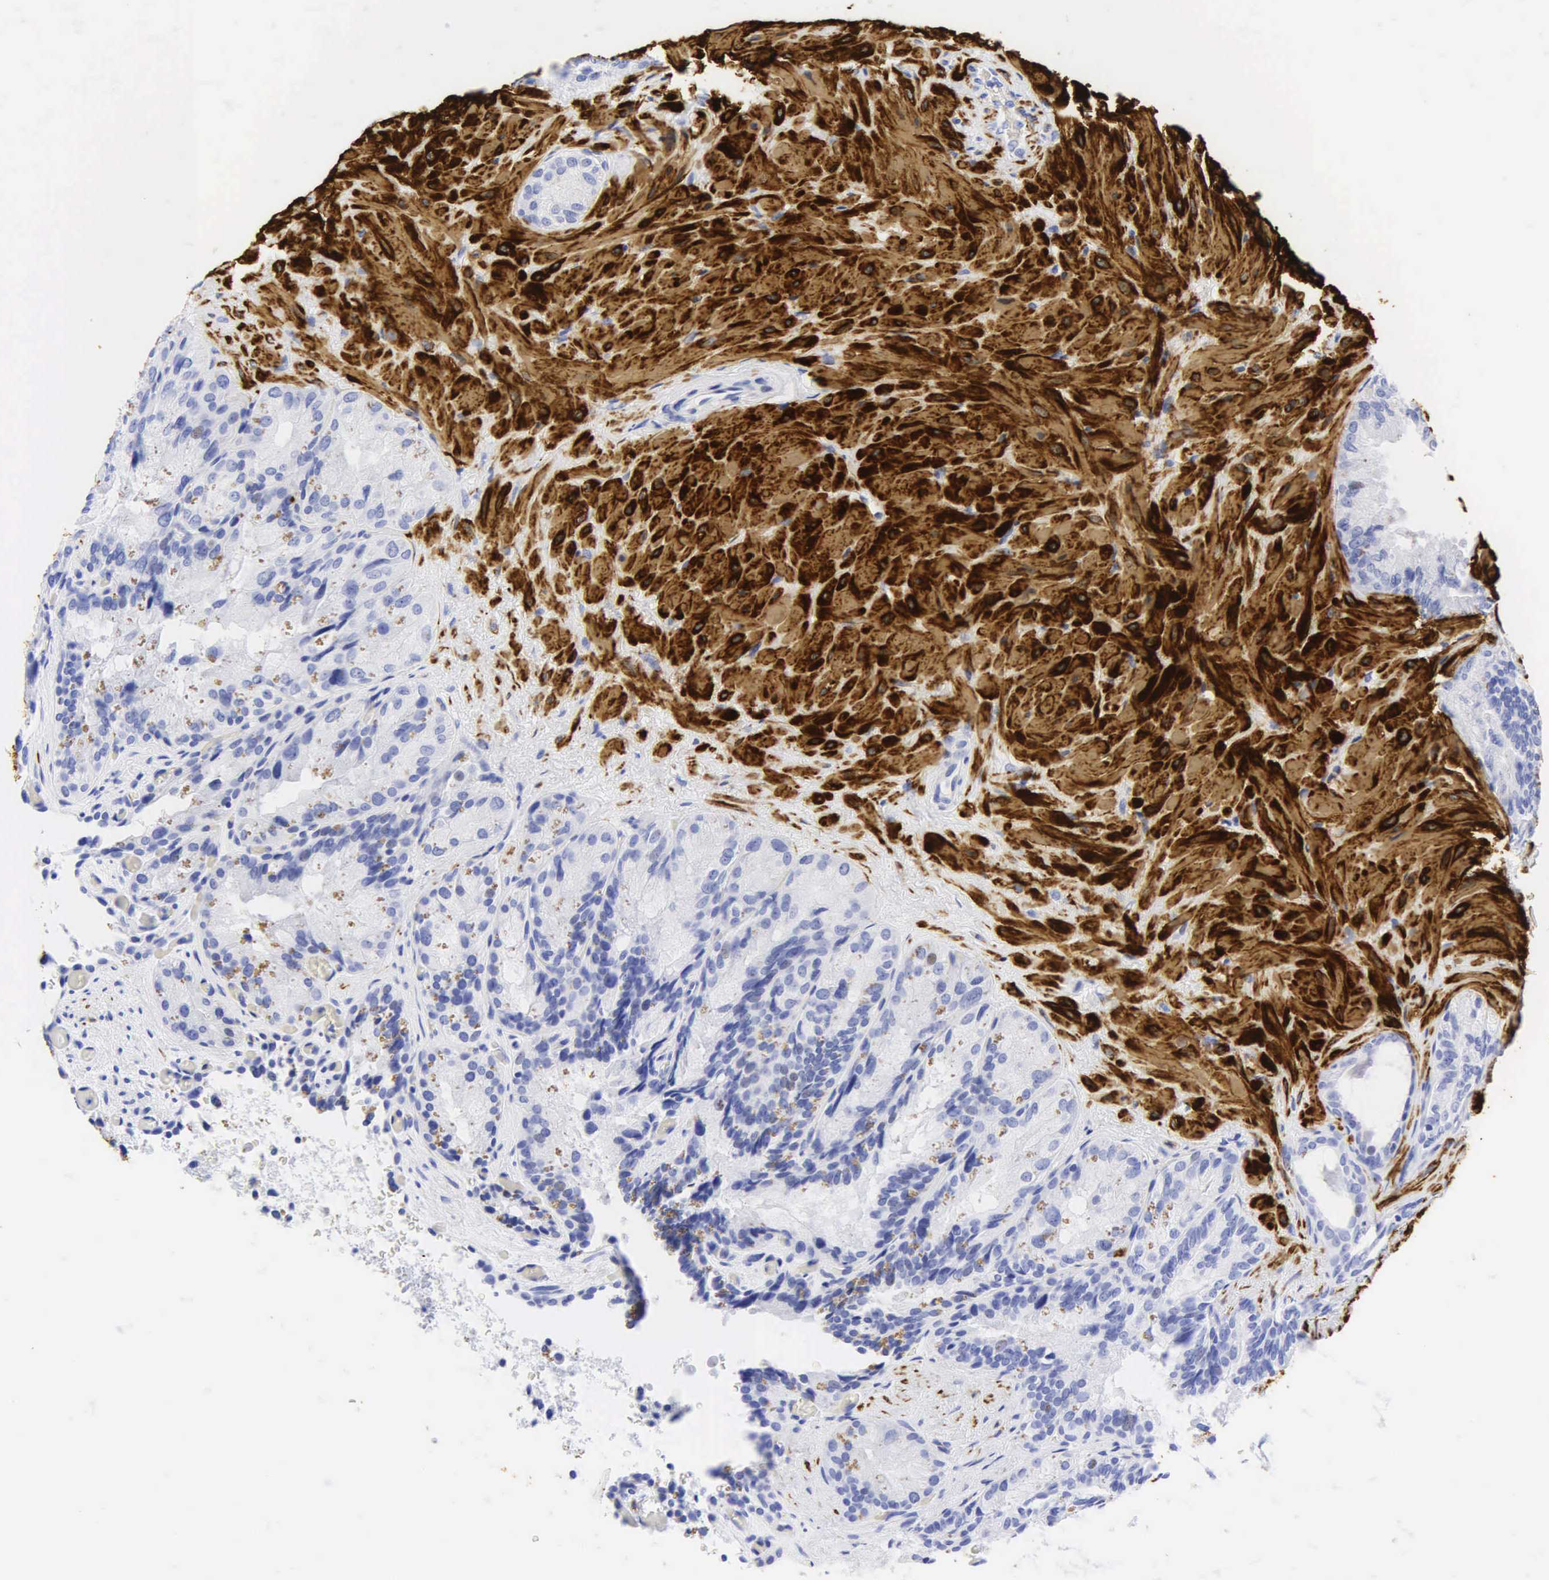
{"staining": {"intensity": "negative", "quantity": "none", "location": "none"}, "tissue": "seminal vesicle", "cell_type": "Glandular cells", "image_type": "normal", "snomed": [{"axis": "morphology", "description": "Normal tissue, NOS"}, {"axis": "topography", "description": "Seminal veicle"}], "caption": "Human seminal vesicle stained for a protein using IHC exhibits no positivity in glandular cells.", "gene": "DES", "patient": {"sex": "male", "age": 69}}